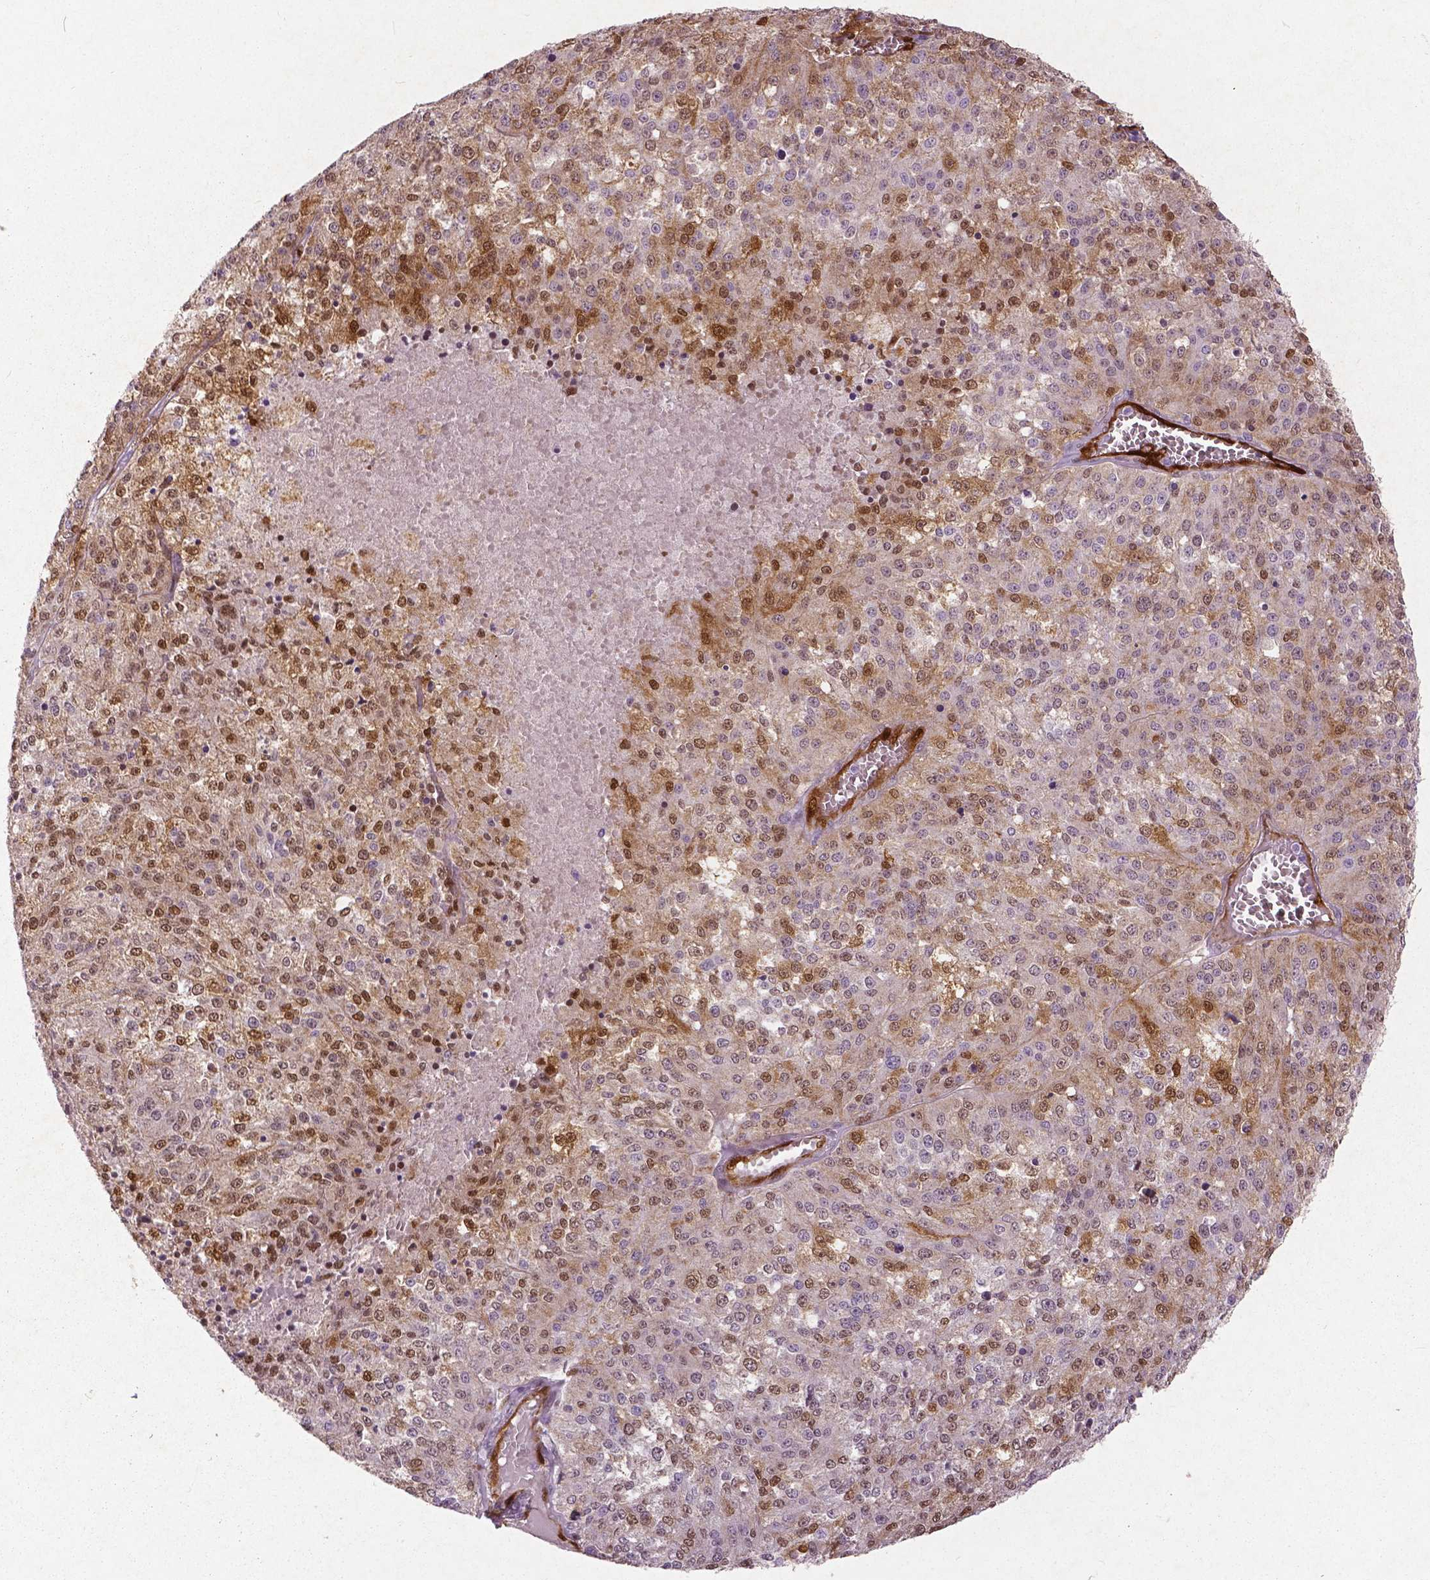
{"staining": {"intensity": "moderate", "quantity": "25%-75%", "location": "cytoplasmic/membranous,nuclear"}, "tissue": "melanoma", "cell_type": "Tumor cells", "image_type": "cancer", "snomed": [{"axis": "morphology", "description": "Malignant melanoma, Metastatic site"}, {"axis": "topography", "description": "Lymph node"}], "caption": "Immunohistochemistry (IHC) staining of malignant melanoma (metastatic site), which reveals medium levels of moderate cytoplasmic/membranous and nuclear positivity in about 25%-75% of tumor cells indicating moderate cytoplasmic/membranous and nuclear protein staining. The staining was performed using DAB (brown) for protein detection and nuclei were counterstained in hematoxylin (blue).", "gene": "WWTR1", "patient": {"sex": "female", "age": 64}}